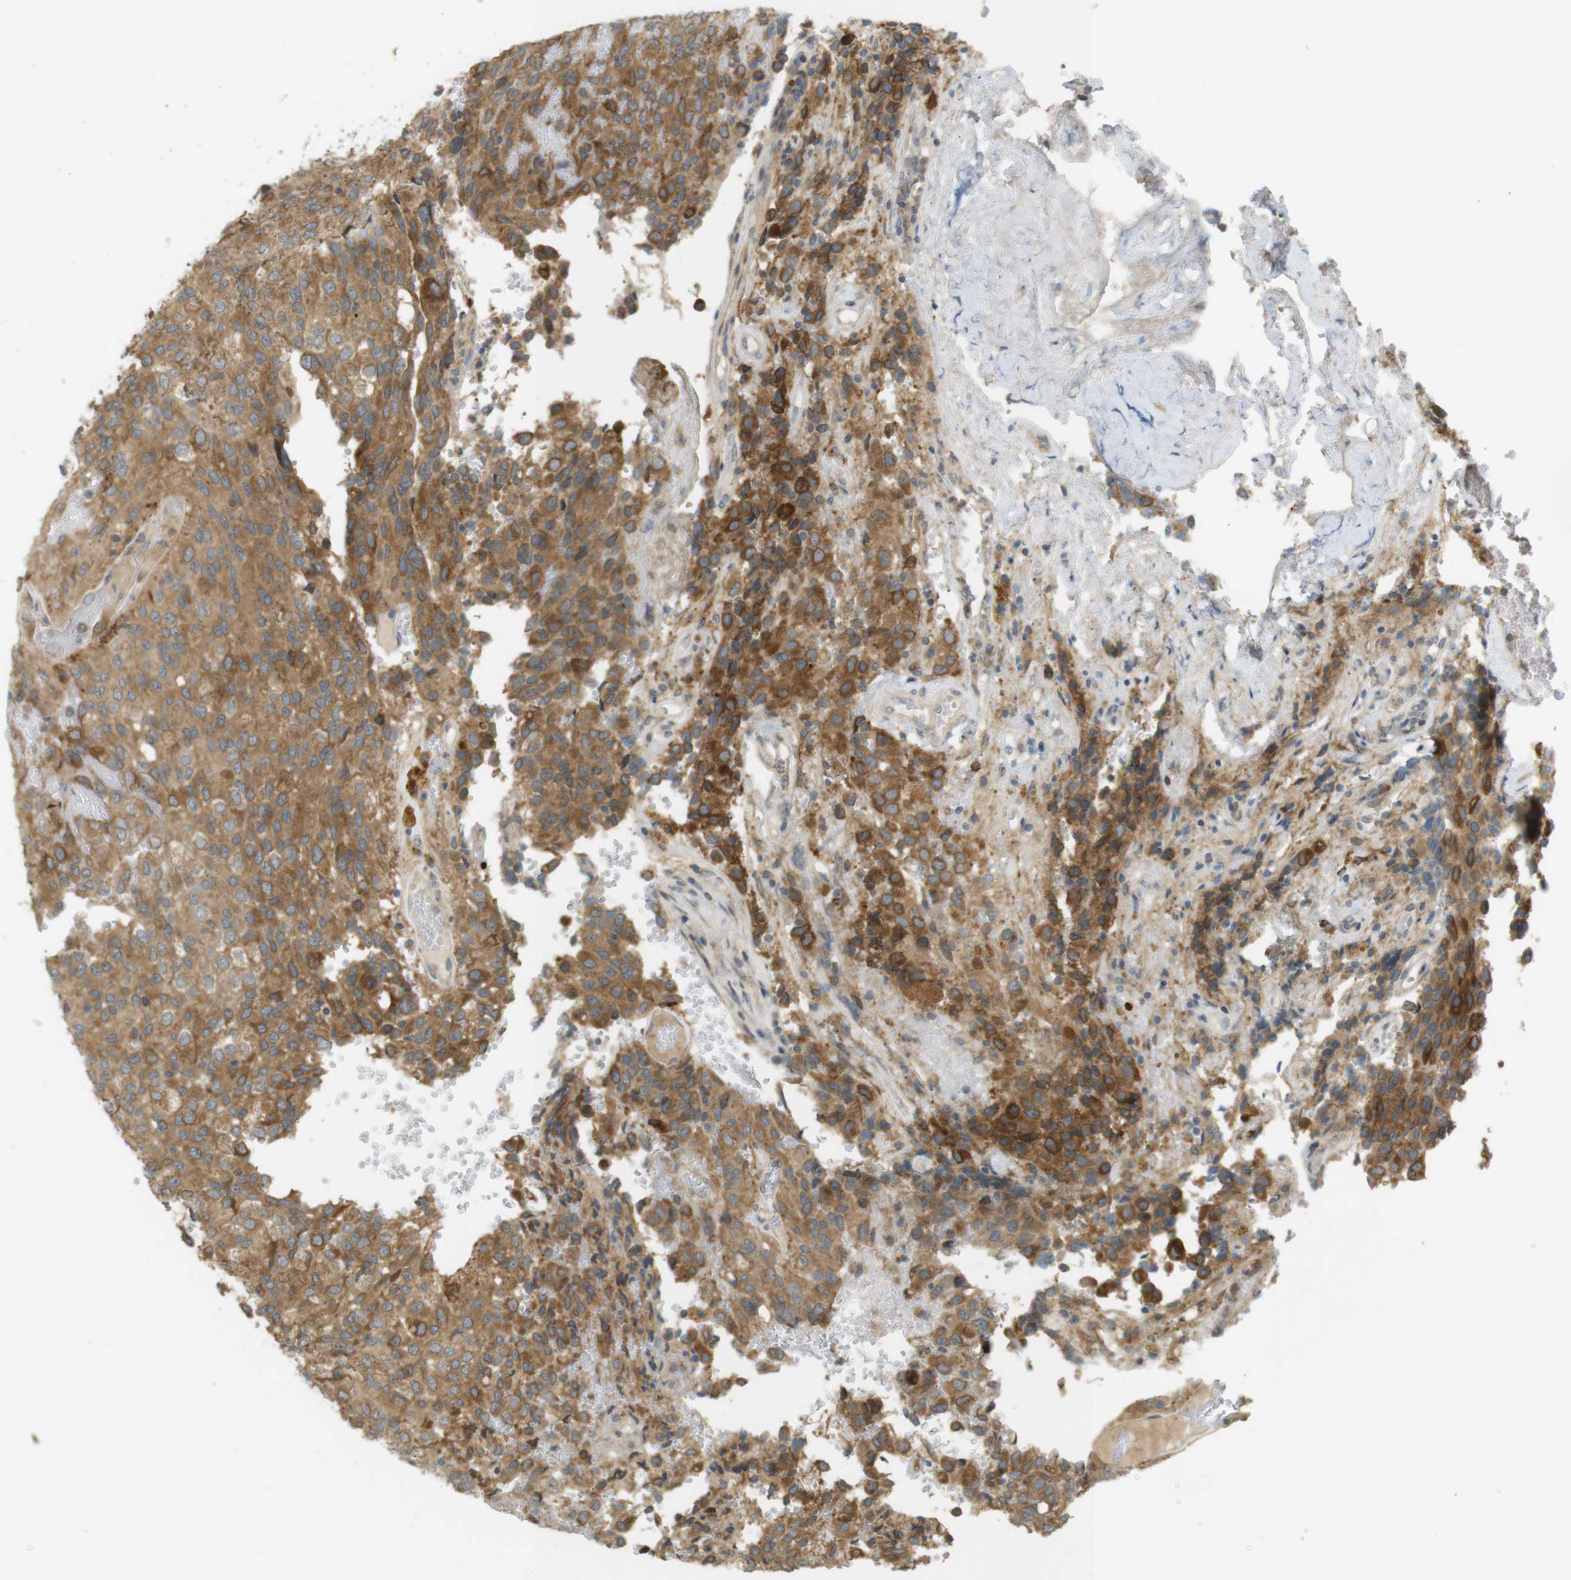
{"staining": {"intensity": "strong", "quantity": ">75%", "location": "cytoplasmic/membranous"}, "tissue": "glioma", "cell_type": "Tumor cells", "image_type": "cancer", "snomed": [{"axis": "morphology", "description": "Glioma, malignant, High grade"}, {"axis": "topography", "description": "Brain"}], "caption": "A photomicrograph showing strong cytoplasmic/membranous staining in approximately >75% of tumor cells in malignant glioma (high-grade), as visualized by brown immunohistochemical staining.", "gene": "CLRN3", "patient": {"sex": "male", "age": 32}}